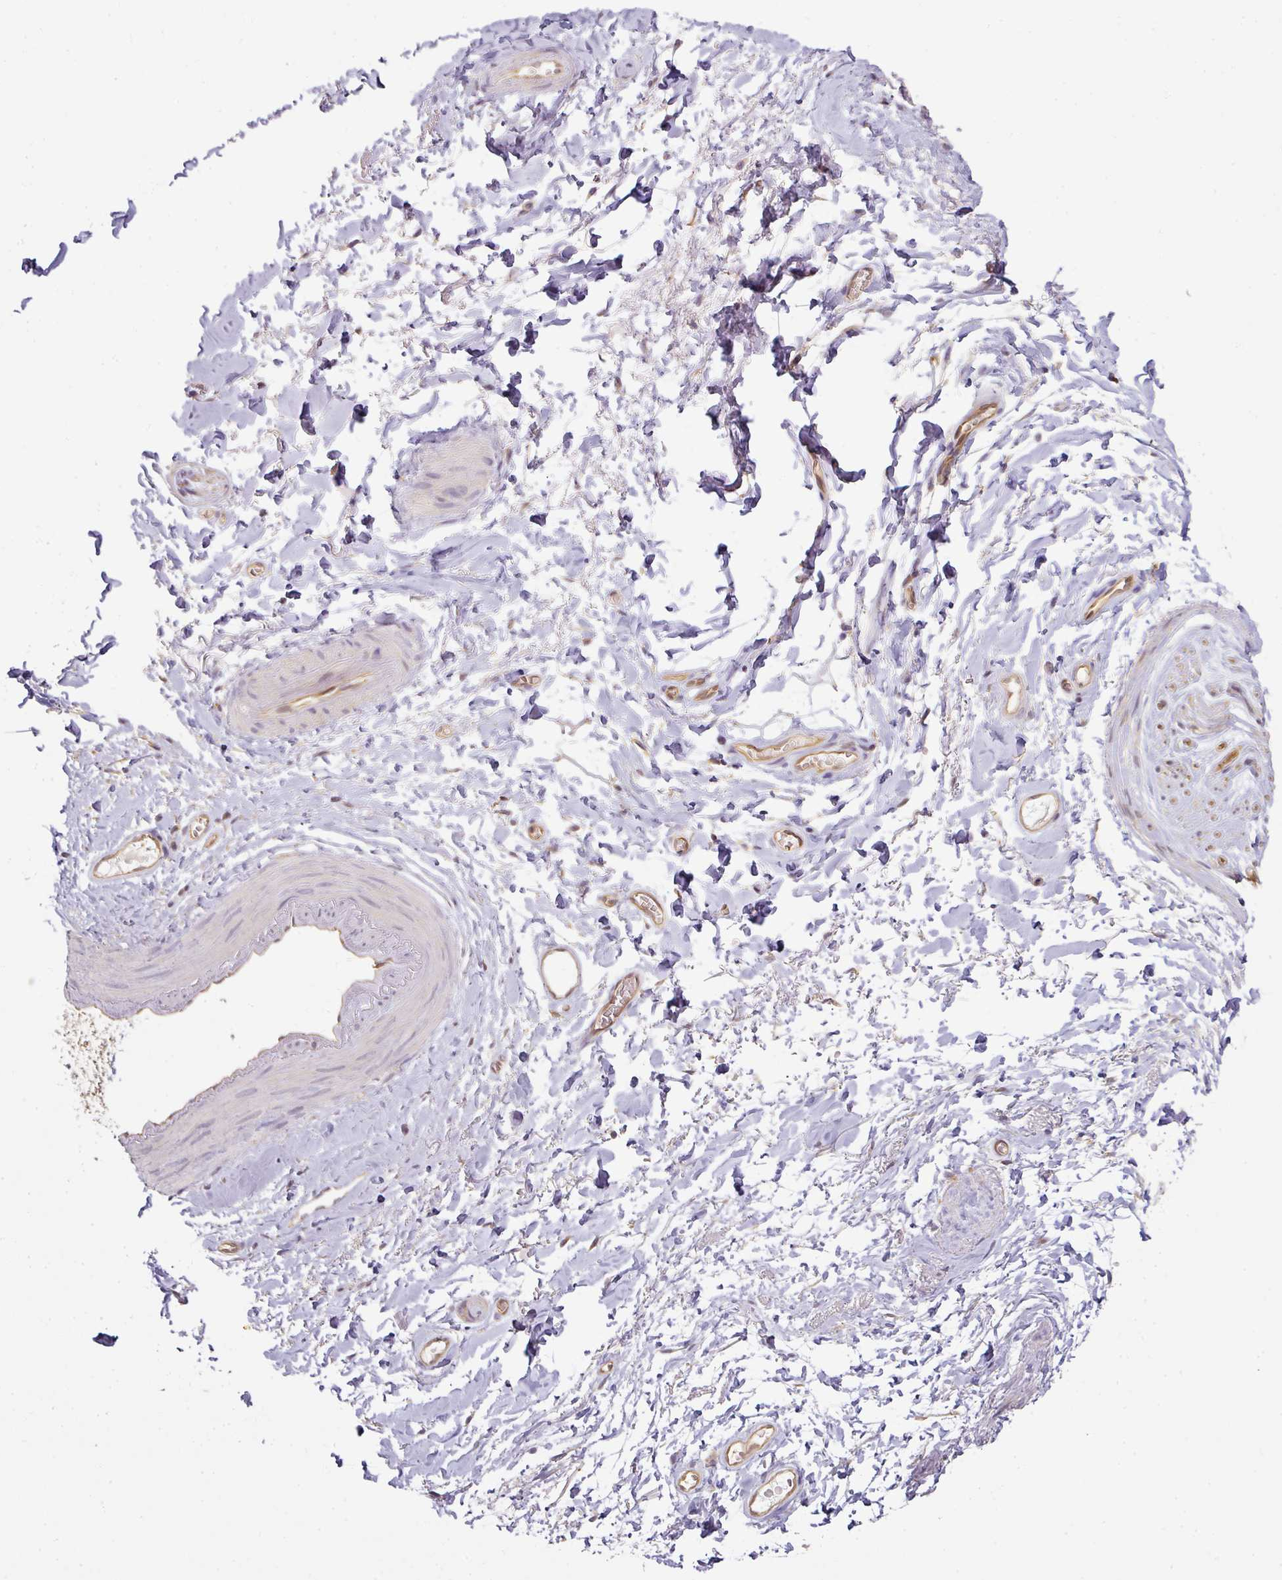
{"staining": {"intensity": "weak", "quantity": "25%-75%", "location": "cytoplasmic/membranous"}, "tissue": "adipose tissue", "cell_type": "Adipocytes", "image_type": "normal", "snomed": [{"axis": "morphology", "description": "Normal tissue, NOS"}, {"axis": "topography", "description": "Vulva"}, {"axis": "topography", "description": "Vagina"}, {"axis": "topography", "description": "Peripheral nerve tissue"}], "caption": "Immunohistochemistry (IHC) (DAB (3,3'-diaminobenzidine)) staining of unremarkable adipose tissue shows weak cytoplasmic/membranous protein staining in about 25%-75% of adipocytes. The staining was performed using DAB (3,3'-diaminobenzidine) to visualize the protein expression in brown, while the nuclei were stained in blue with hematoxylin (Magnification: 20x).", "gene": "ANKRD18A", "patient": {"sex": "female", "age": 66}}